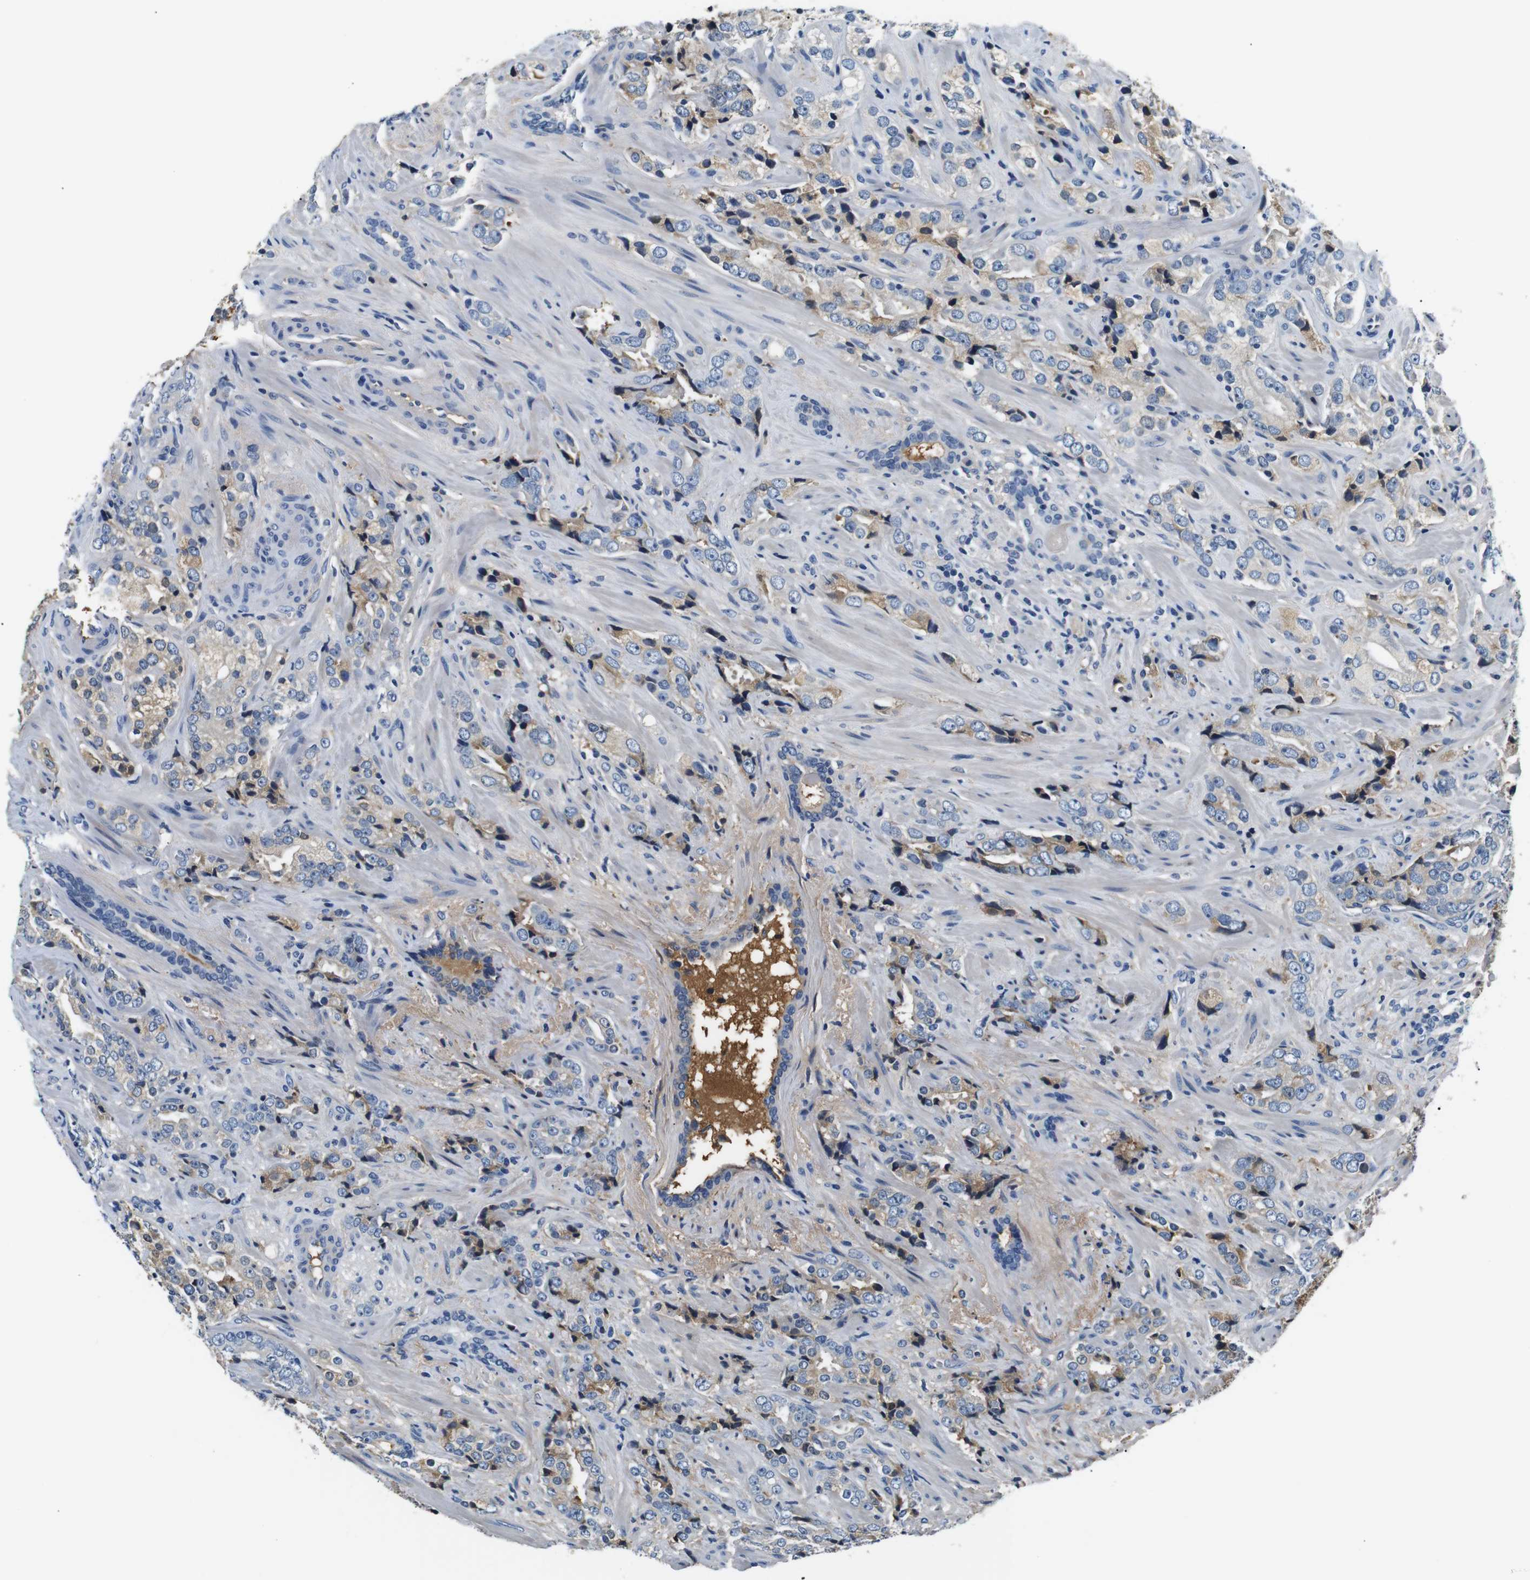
{"staining": {"intensity": "weak", "quantity": "25%-75%", "location": "cytoplasmic/membranous"}, "tissue": "prostate cancer", "cell_type": "Tumor cells", "image_type": "cancer", "snomed": [{"axis": "morphology", "description": "Adenocarcinoma, High grade"}, {"axis": "topography", "description": "Prostate"}], "caption": "Tumor cells display weak cytoplasmic/membranous positivity in approximately 25%-75% of cells in adenocarcinoma (high-grade) (prostate).", "gene": "LHCGR", "patient": {"sex": "male", "age": 71}}